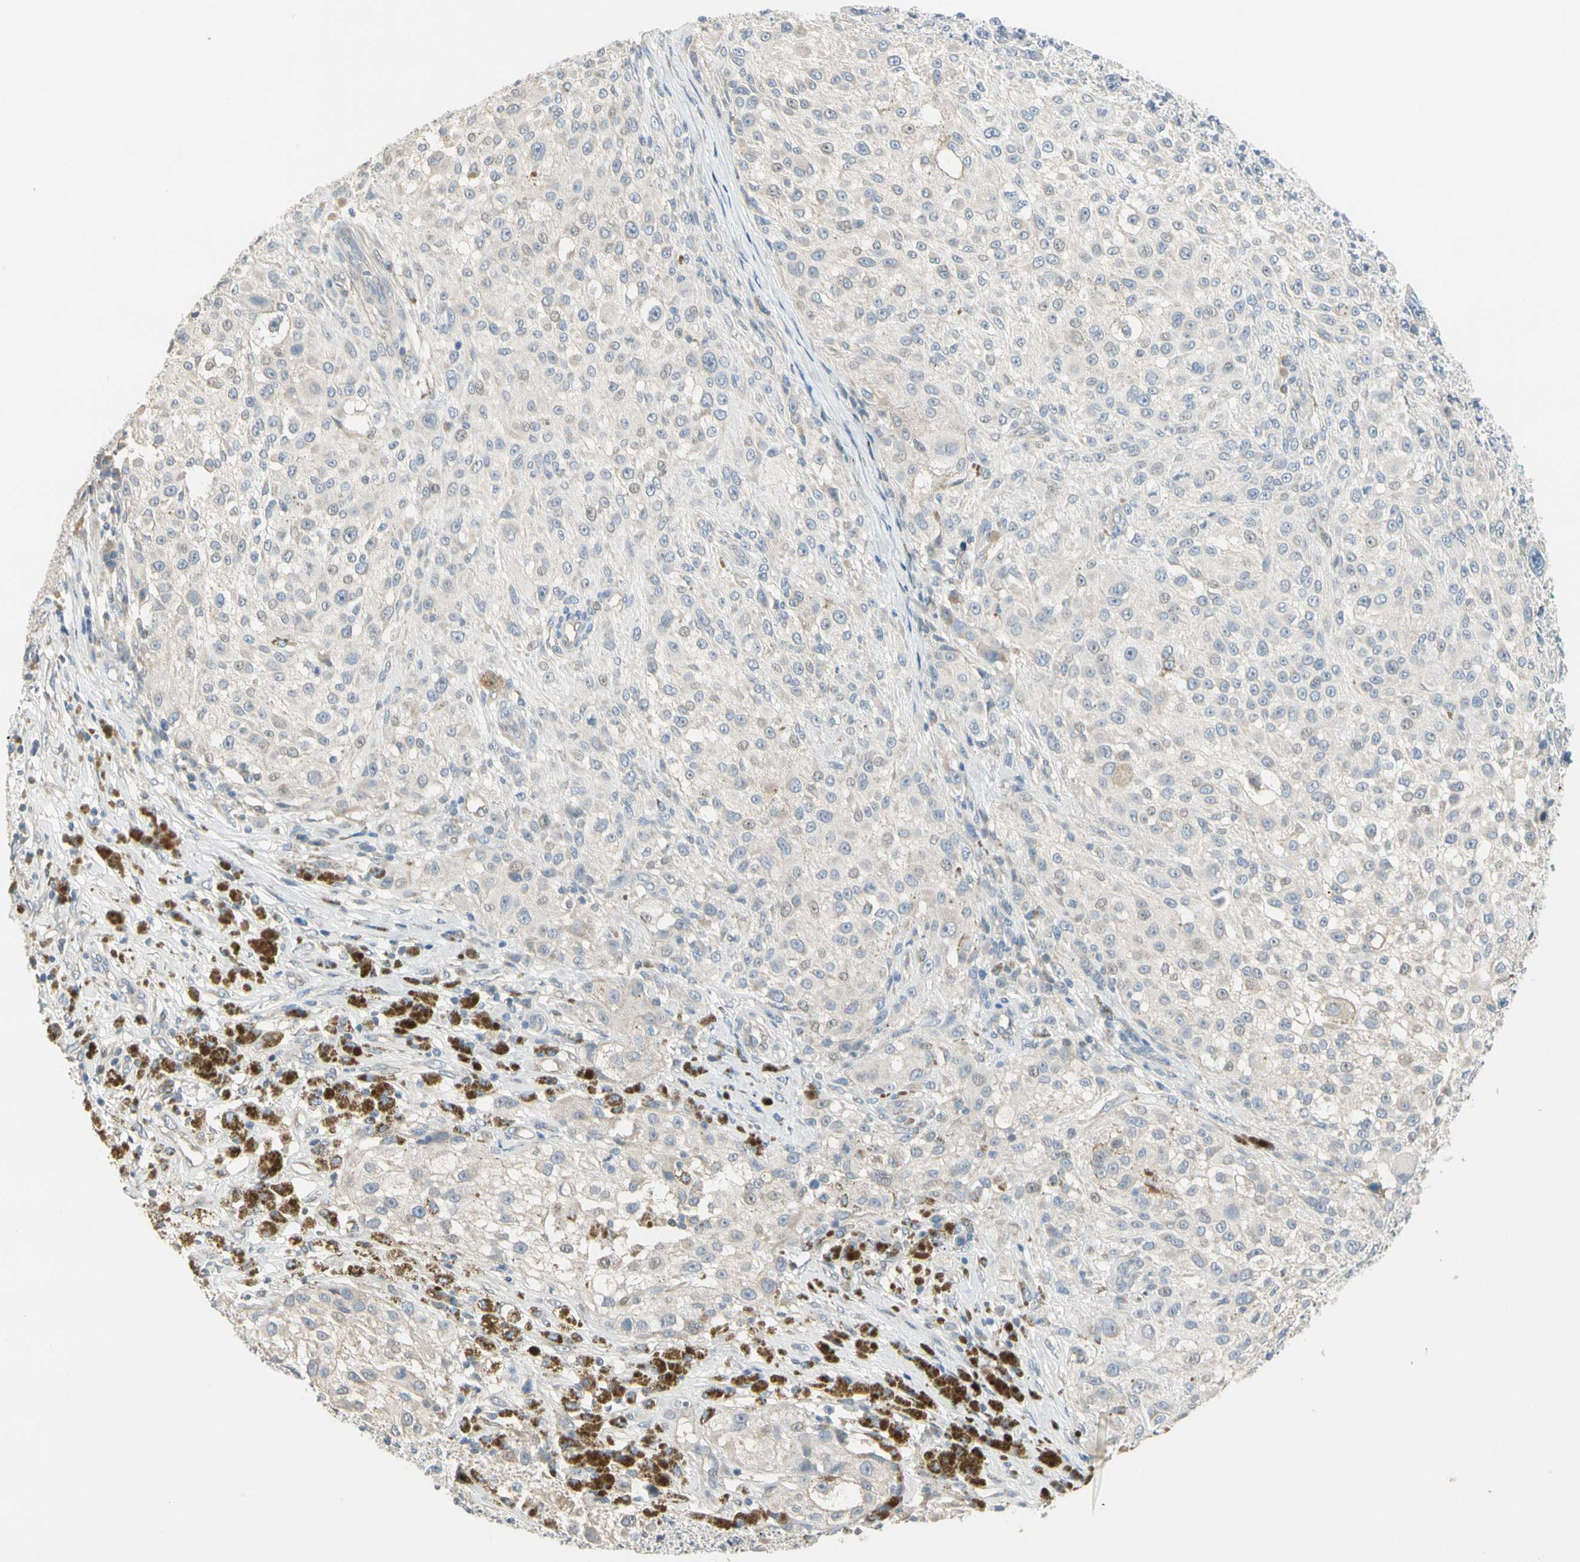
{"staining": {"intensity": "negative", "quantity": "none", "location": "none"}, "tissue": "melanoma", "cell_type": "Tumor cells", "image_type": "cancer", "snomed": [{"axis": "morphology", "description": "Necrosis, NOS"}, {"axis": "morphology", "description": "Malignant melanoma, NOS"}, {"axis": "topography", "description": "Skin"}], "caption": "IHC micrograph of malignant melanoma stained for a protein (brown), which displays no staining in tumor cells.", "gene": "GNE", "patient": {"sex": "female", "age": 87}}